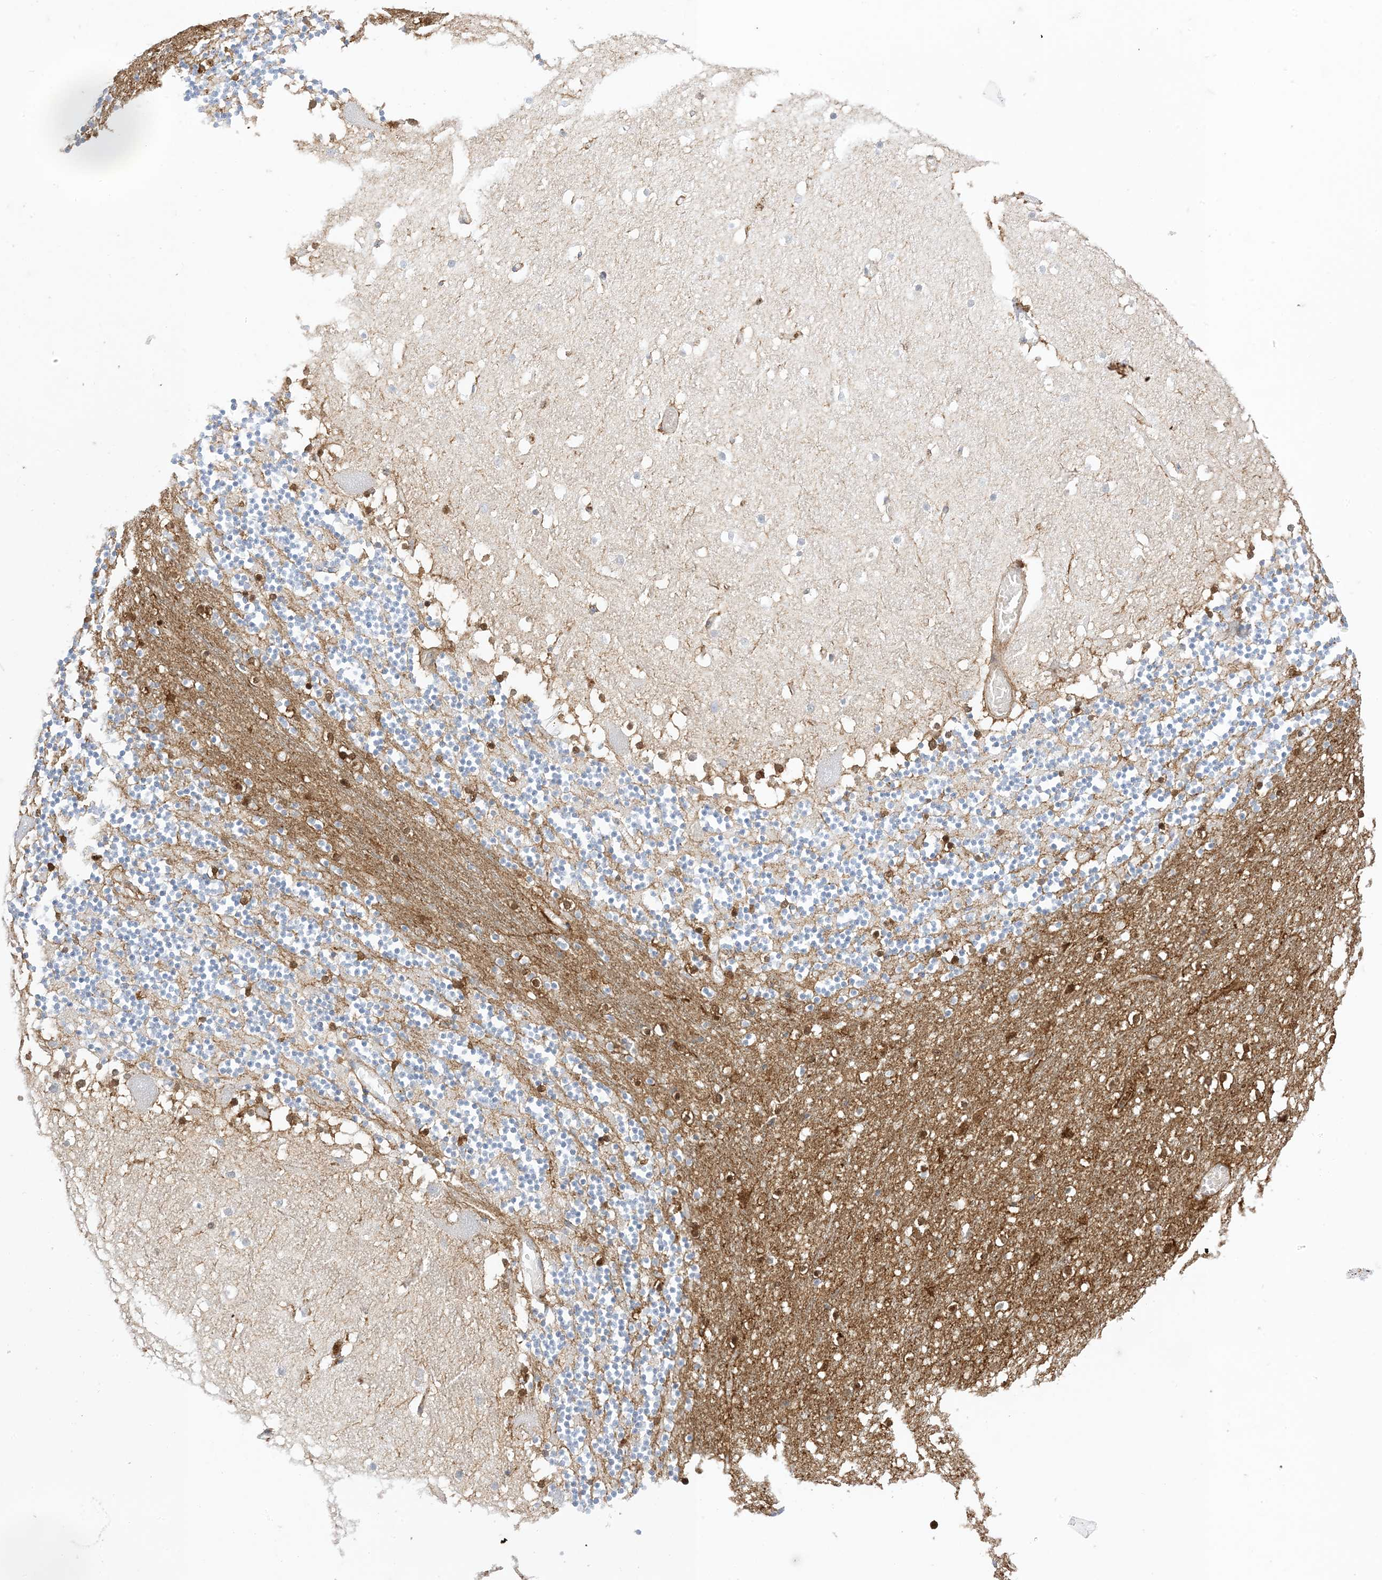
{"staining": {"intensity": "negative", "quantity": "none", "location": "none"}, "tissue": "cerebellum", "cell_type": "Cells in granular layer", "image_type": "normal", "snomed": [{"axis": "morphology", "description": "Normal tissue, NOS"}, {"axis": "topography", "description": "Cerebellum"}], "caption": "Cerebellum was stained to show a protein in brown. There is no significant staining in cells in granular layer. Brightfield microscopy of immunohistochemistry stained with DAB (brown) and hematoxylin (blue), captured at high magnification.", "gene": "GSN", "patient": {"sex": "female", "age": 28}}